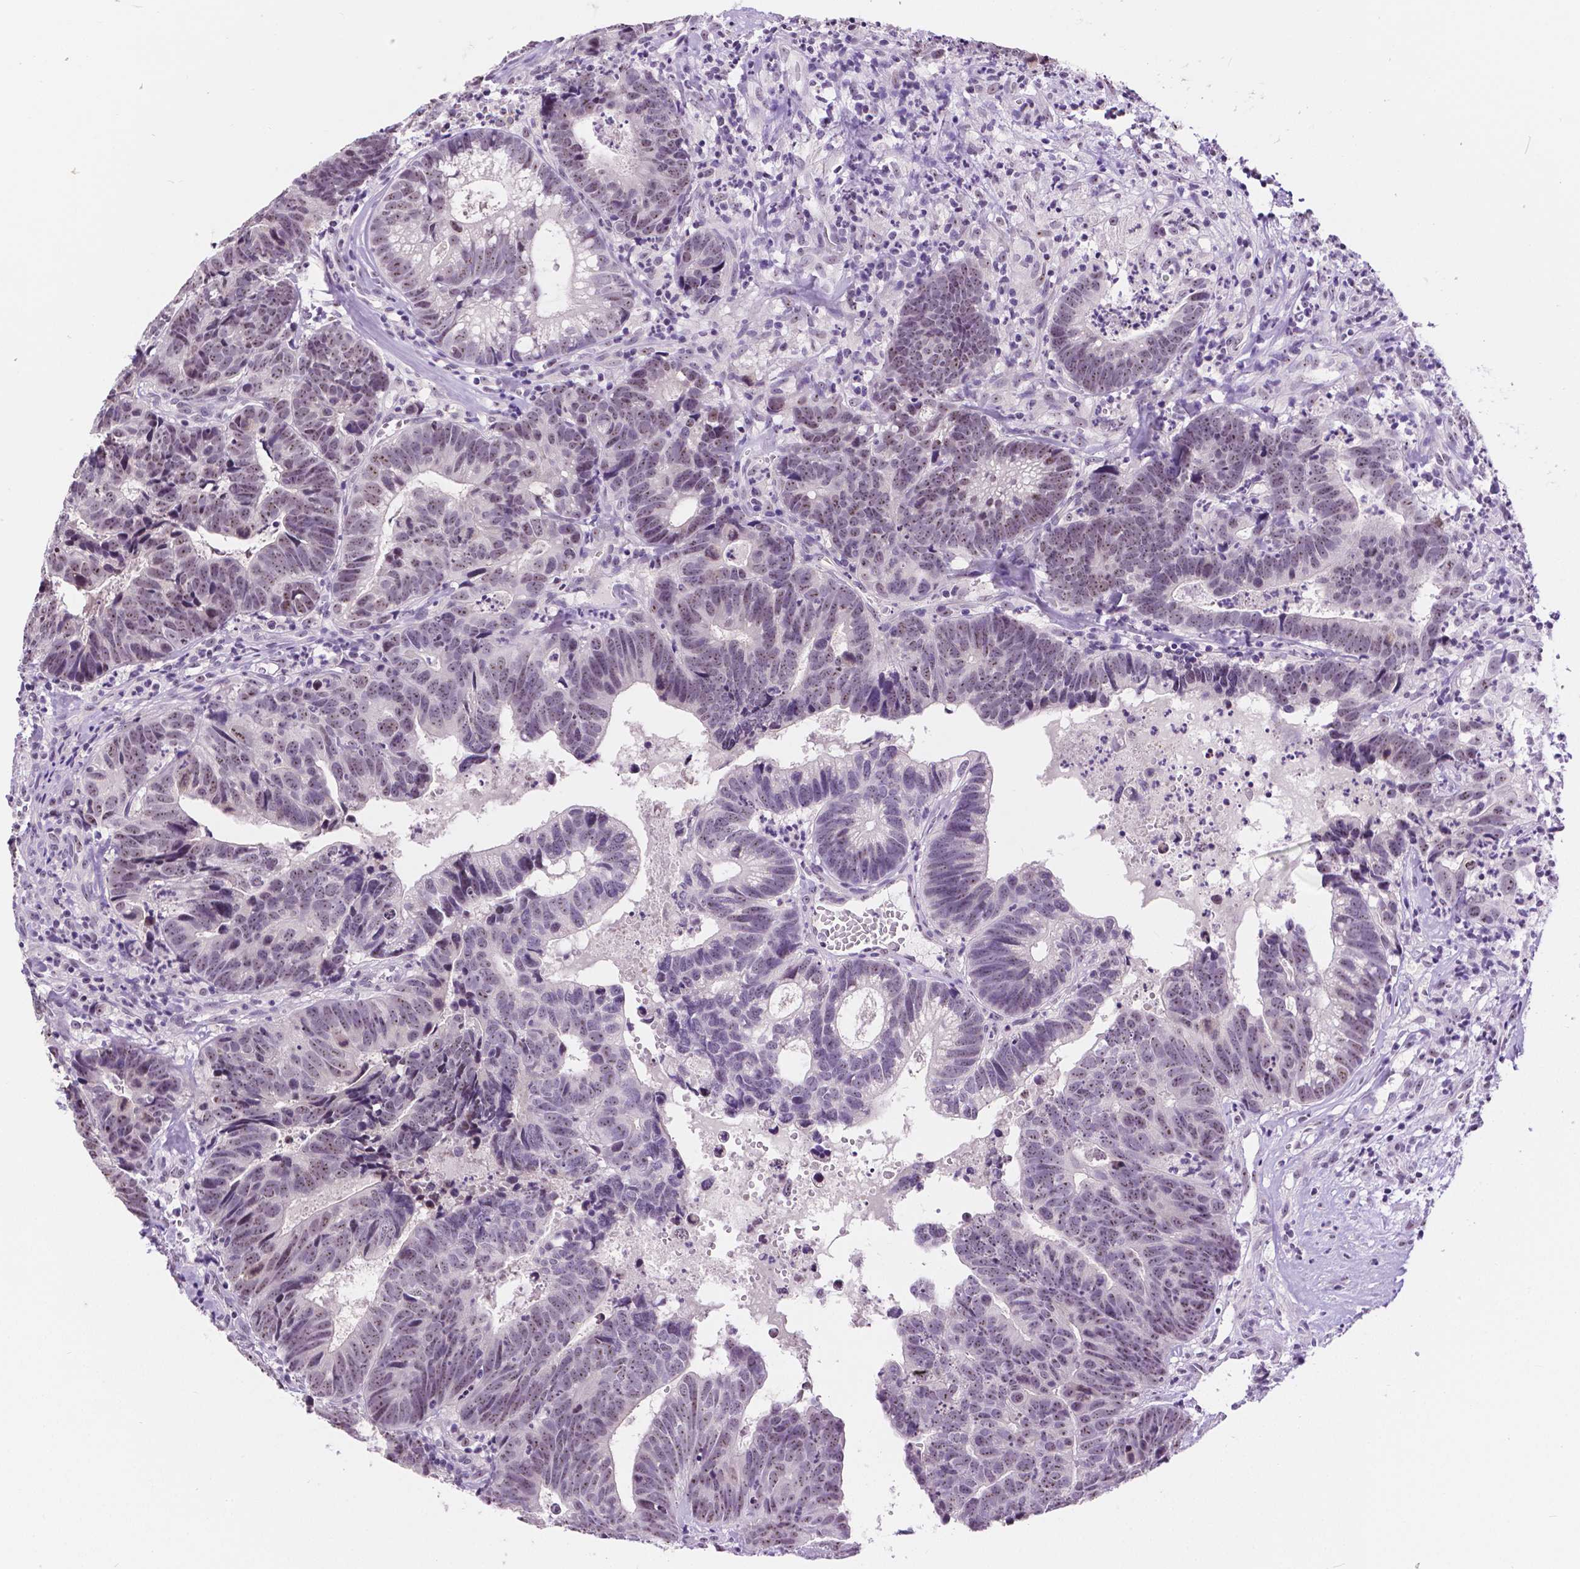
{"staining": {"intensity": "weak", "quantity": "25%-75%", "location": "nuclear"}, "tissue": "head and neck cancer", "cell_type": "Tumor cells", "image_type": "cancer", "snomed": [{"axis": "morphology", "description": "Adenocarcinoma, NOS"}, {"axis": "topography", "description": "Head-Neck"}], "caption": "IHC of human adenocarcinoma (head and neck) demonstrates low levels of weak nuclear staining in about 25%-75% of tumor cells.", "gene": "NHP2", "patient": {"sex": "male", "age": 62}}